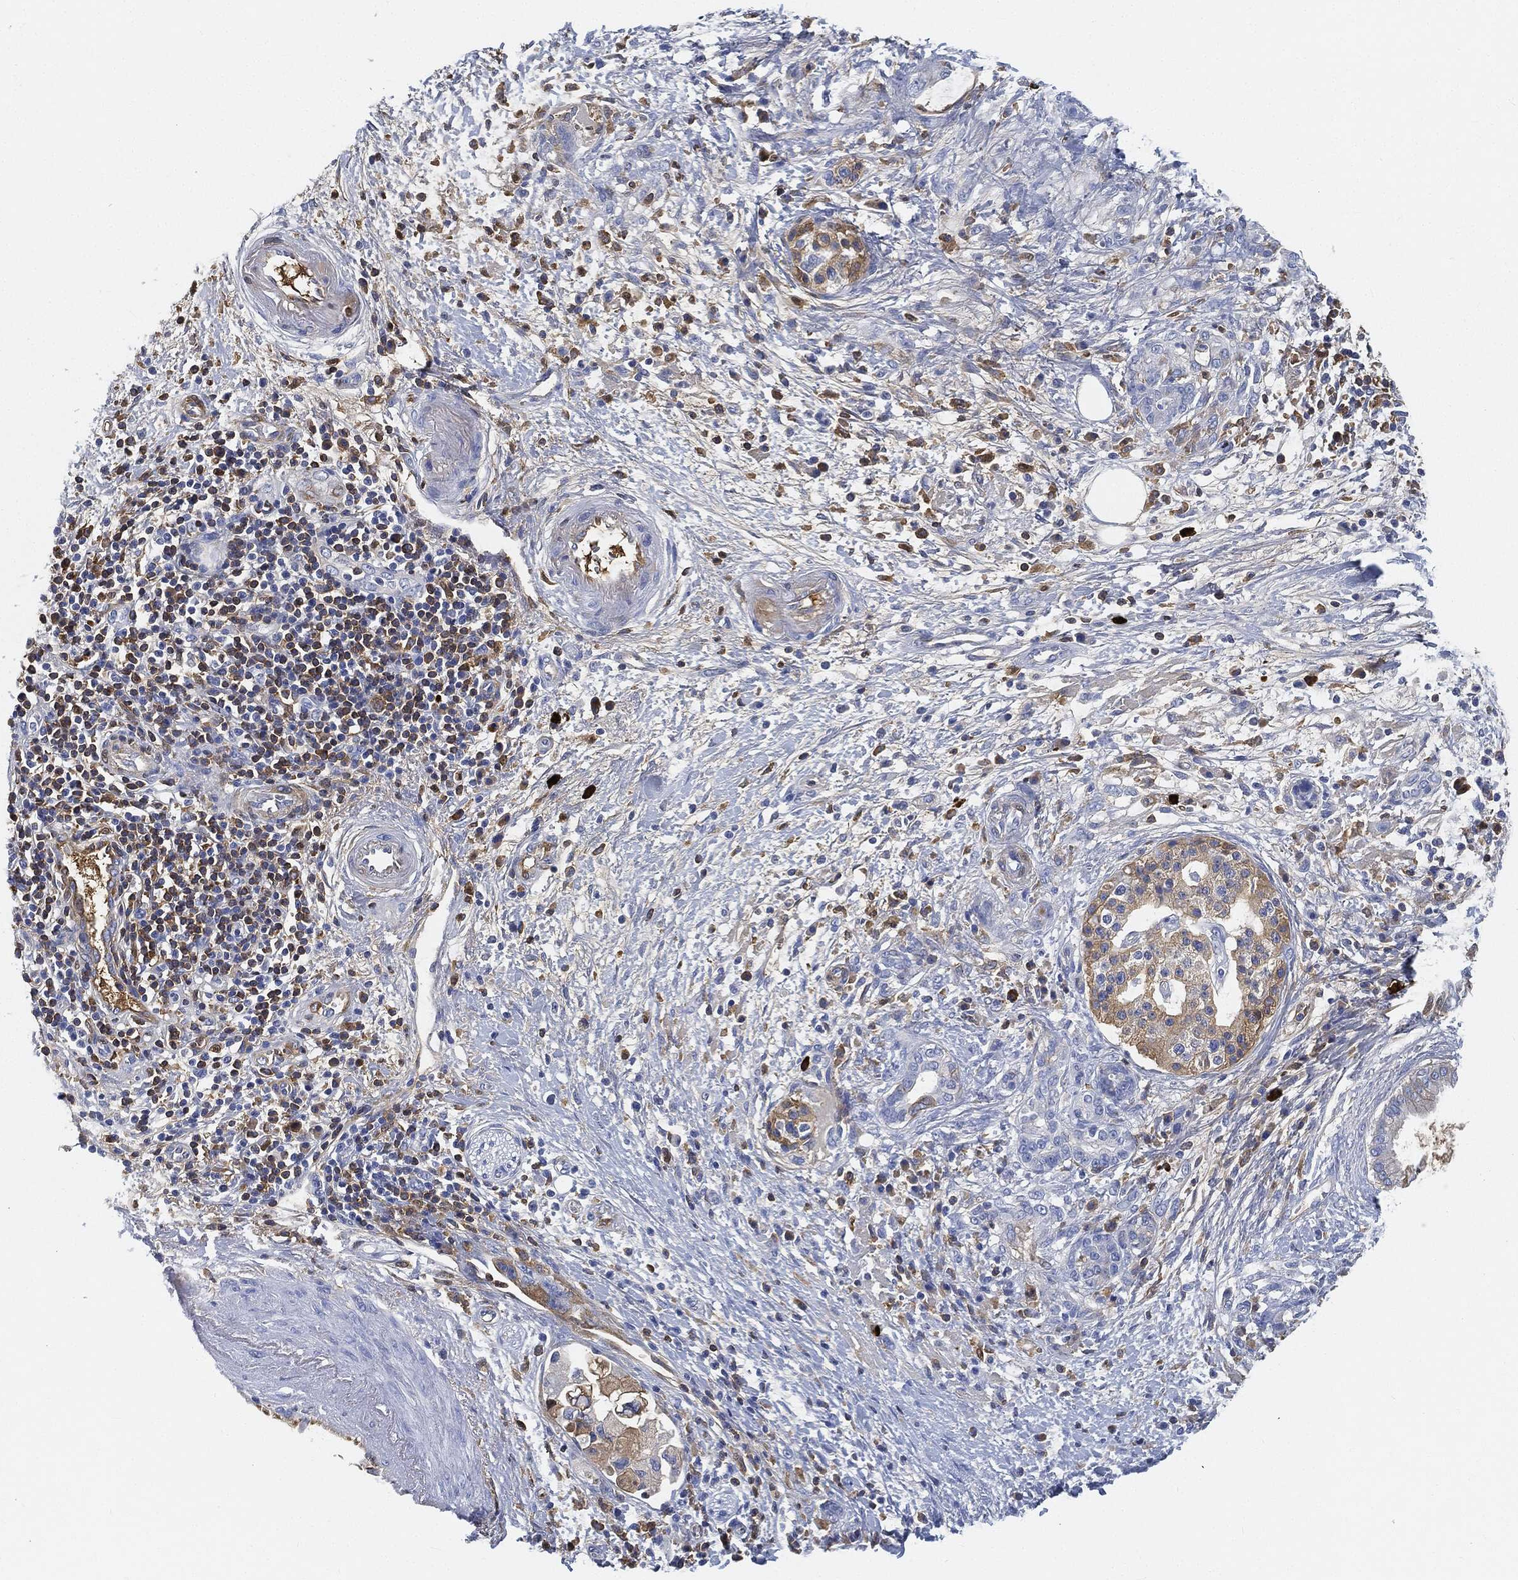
{"staining": {"intensity": "weak", "quantity": ">75%", "location": "cytoplasmic/membranous"}, "tissue": "pancreatic cancer", "cell_type": "Tumor cells", "image_type": "cancer", "snomed": [{"axis": "morphology", "description": "Adenocarcinoma, NOS"}, {"axis": "topography", "description": "Pancreas"}], "caption": "IHC photomicrograph of neoplastic tissue: human pancreatic adenocarcinoma stained using immunohistochemistry (IHC) exhibits low levels of weak protein expression localized specifically in the cytoplasmic/membranous of tumor cells, appearing as a cytoplasmic/membranous brown color.", "gene": "IGLV6-57", "patient": {"sex": "female", "age": 73}}